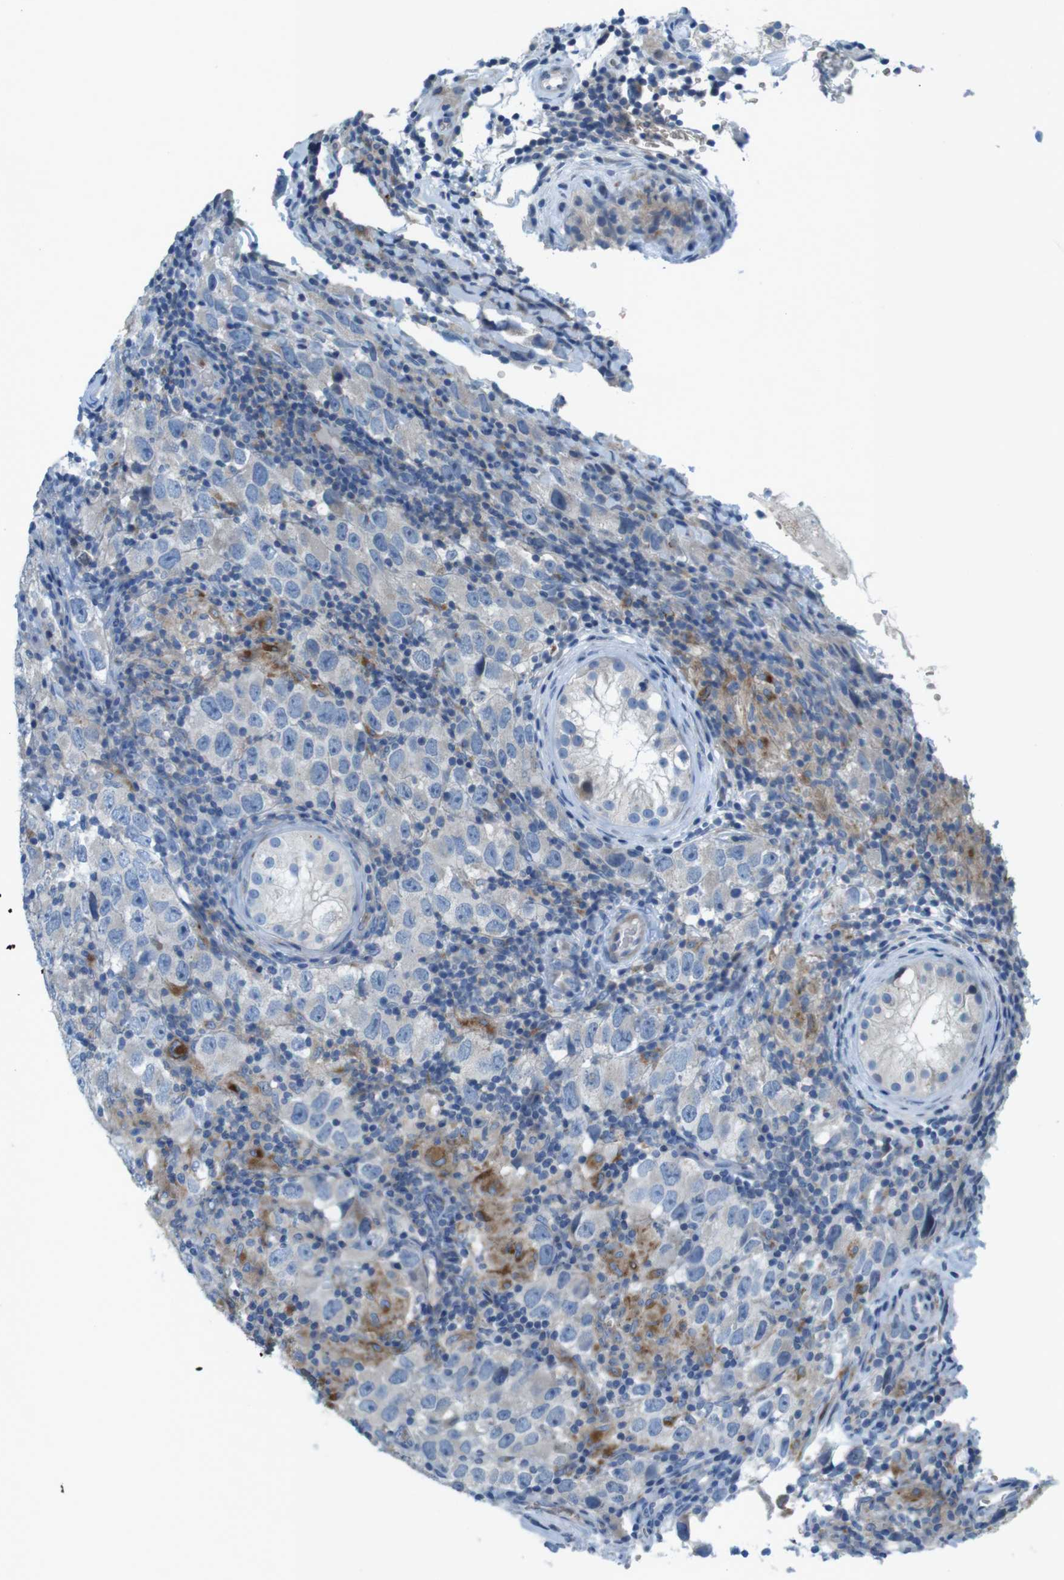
{"staining": {"intensity": "negative", "quantity": "none", "location": "none"}, "tissue": "testis cancer", "cell_type": "Tumor cells", "image_type": "cancer", "snomed": [{"axis": "morphology", "description": "Carcinoma, Embryonal, NOS"}, {"axis": "topography", "description": "Testis"}], "caption": "Testis cancer stained for a protein using immunohistochemistry displays no positivity tumor cells.", "gene": "TYW1", "patient": {"sex": "male", "age": 21}}